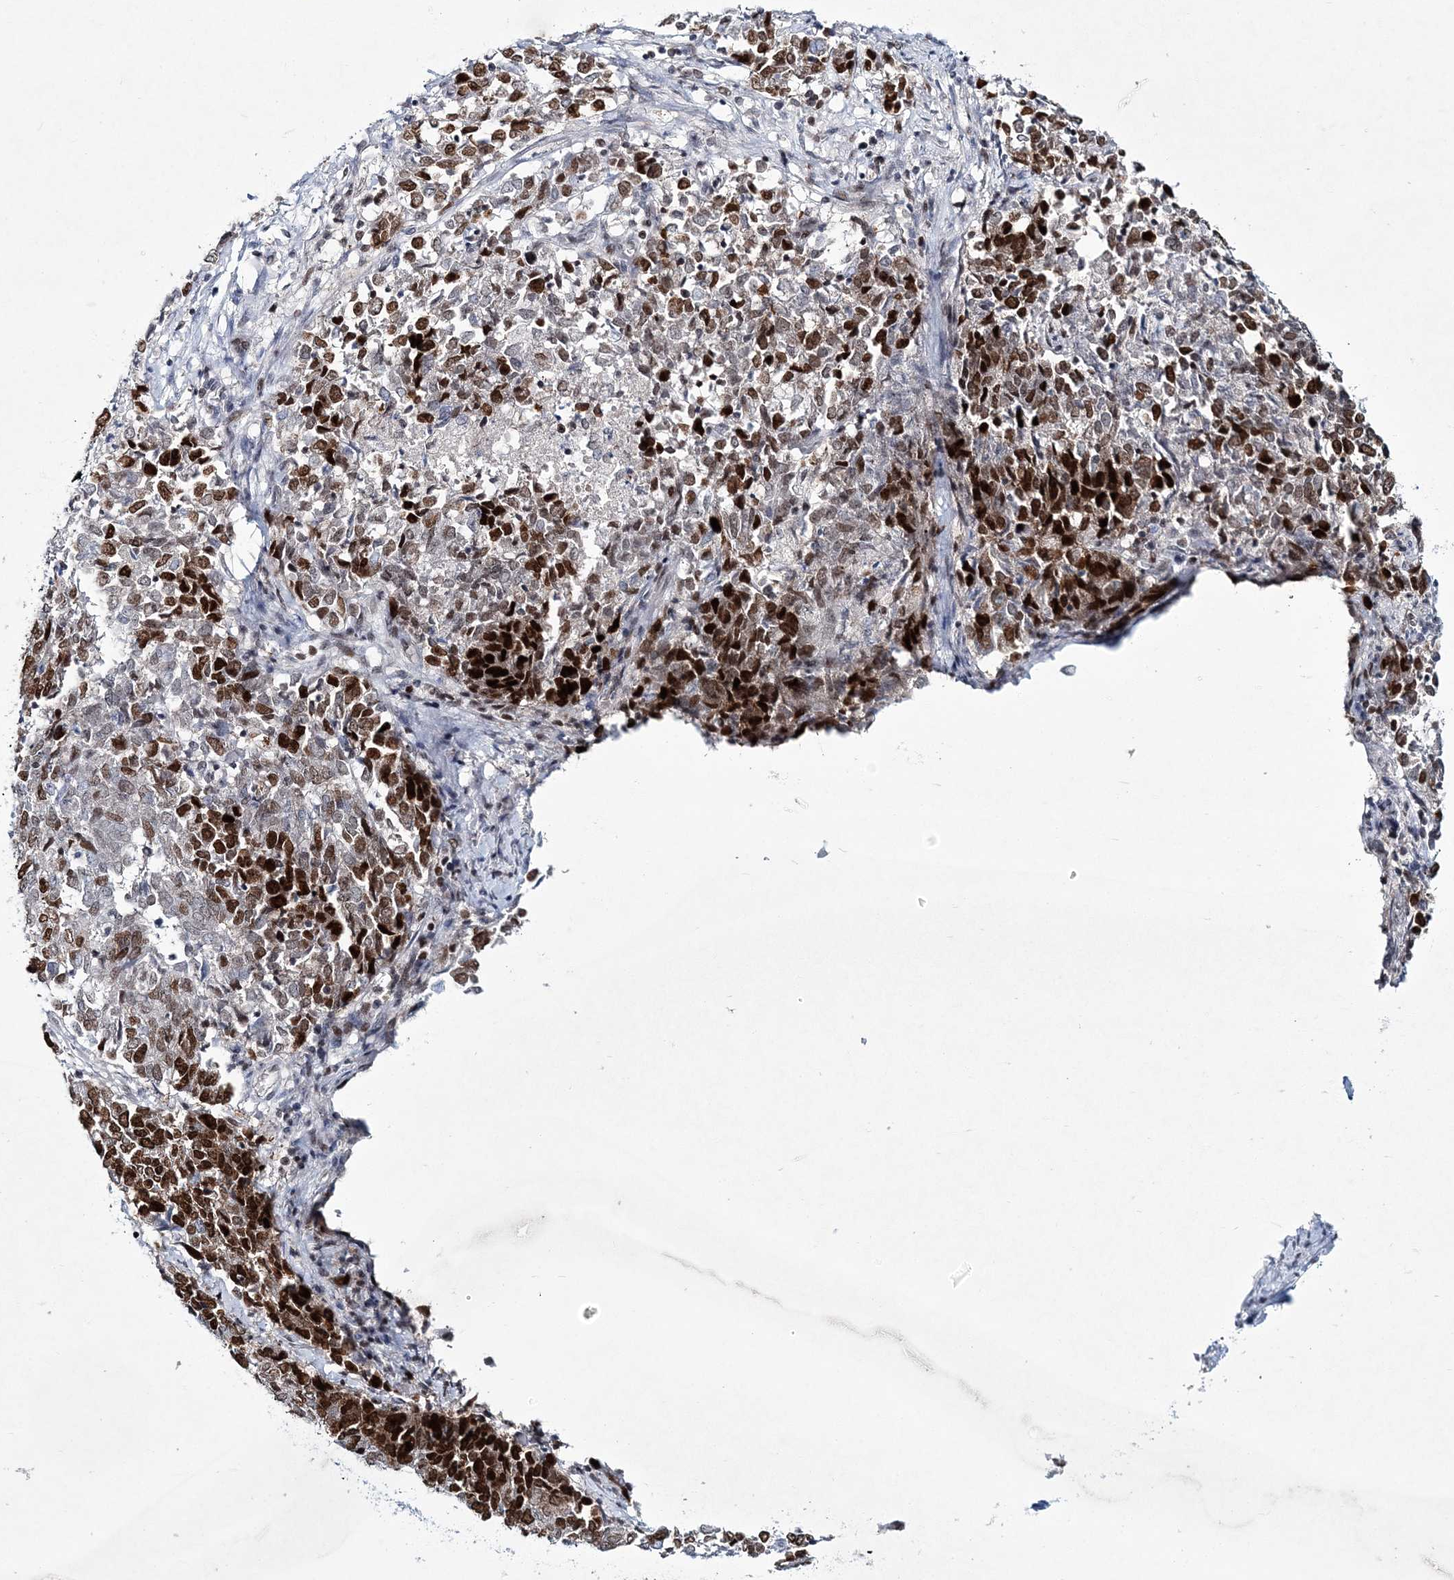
{"staining": {"intensity": "moderate", "quantity": ">75%", "location": "nuclear"}, "tissue": "endometrial cancer", "cell_type": "Tumor cells", "image_type": "cancer", "snomed": [{"axis": "morphology", "description": "Adenocarcinoma, NOS"}, {"axis": "topography", "description": "Endometrium"}], "caption": "A brown stain labels moderate nuclear positivity of a protein in endometrial cancer tumor cells.", "gene": "LRRFIP2", "patient": {"sex": "female", "age": 80}}